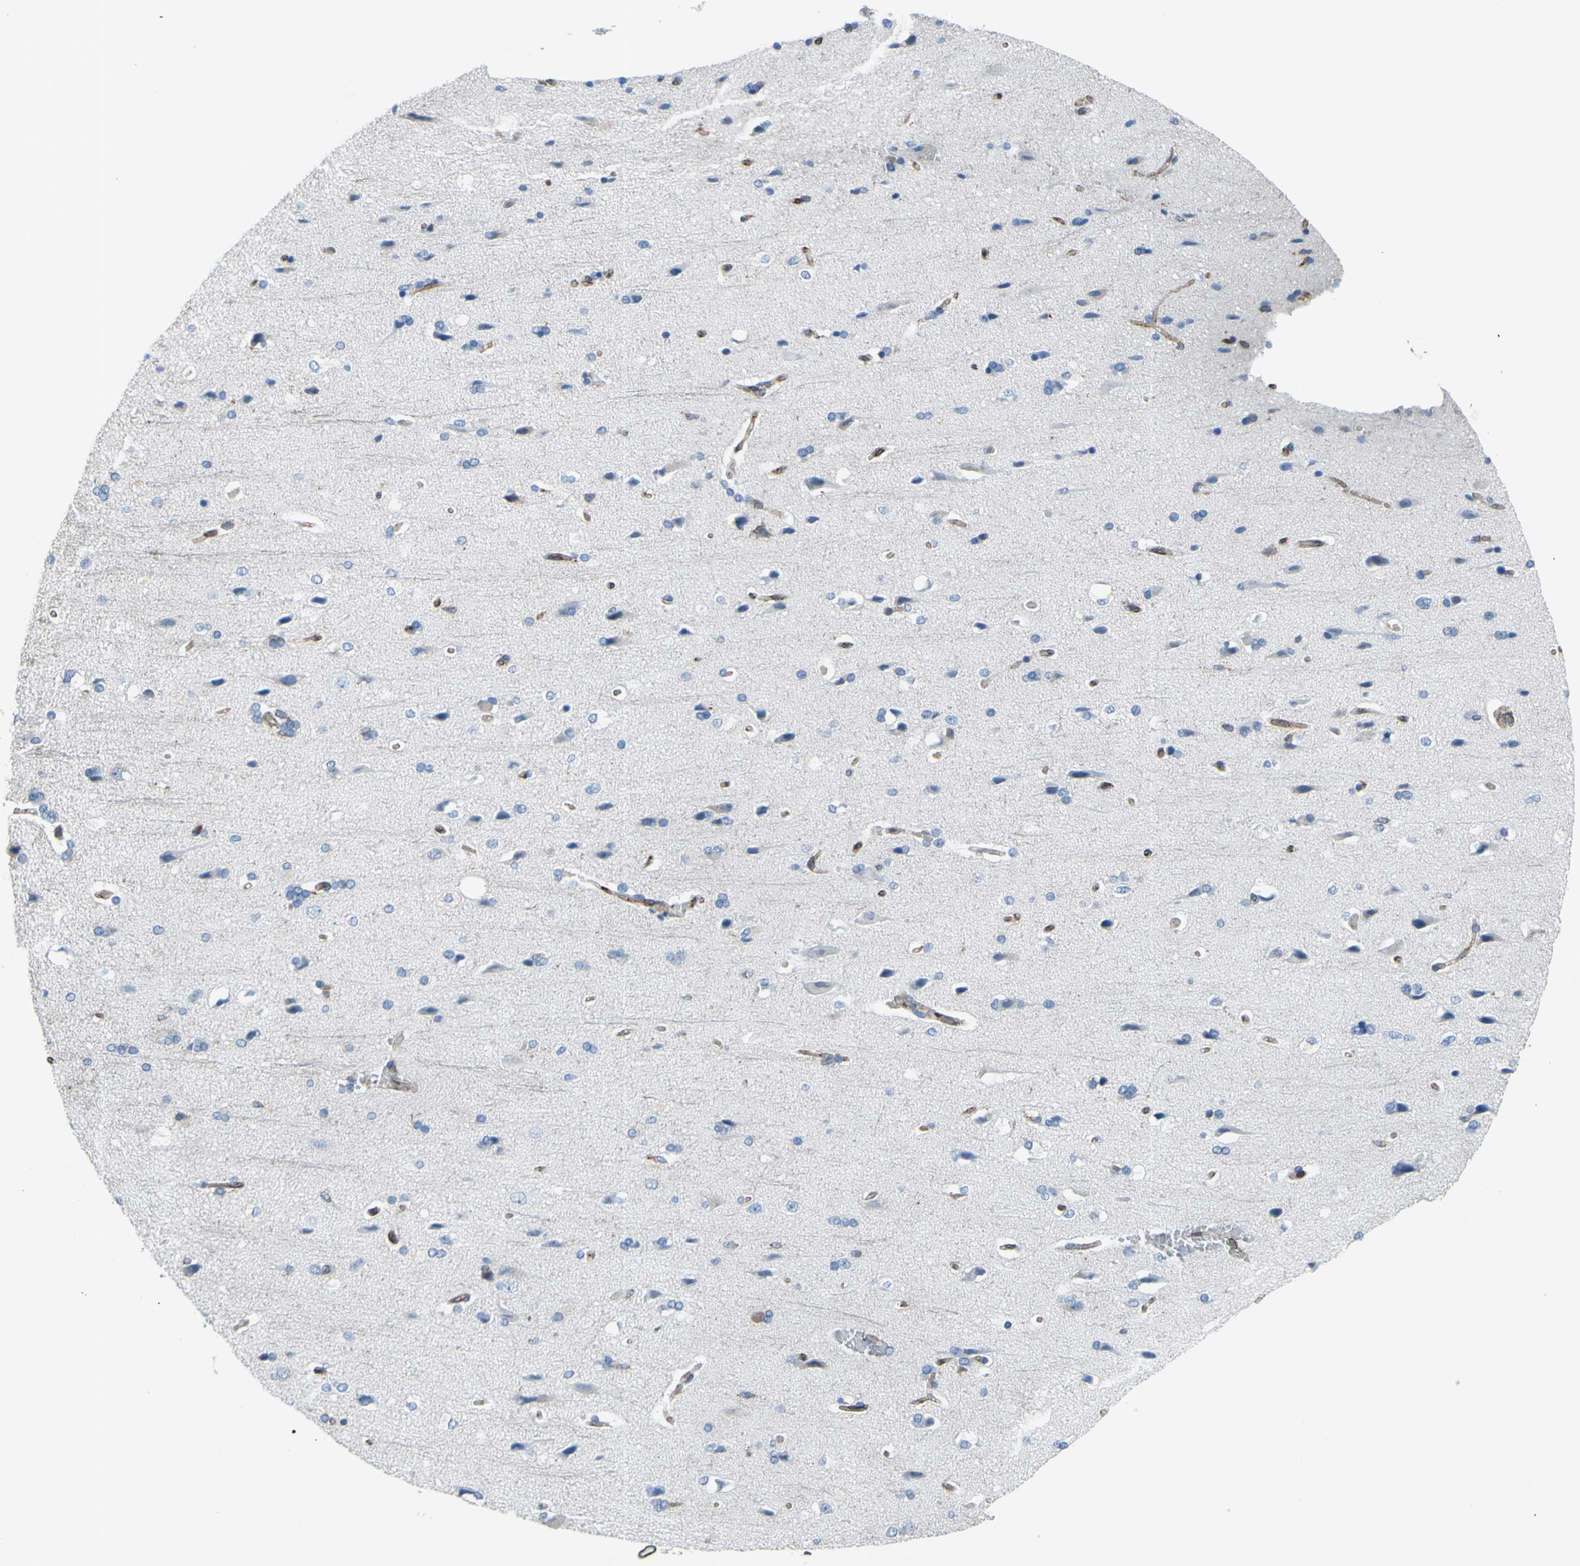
{"staining": {"intensity": "moderate", "quantity": "25%-75%", "location": "cytoplasmic/membranous"}, "tissue": "cerebral cortex", "cell_type": "Endothelial cells", "image_type": "normal", "snomed": [{"axis": "morphology", "description": "Normal tissue, NOS"}, {"axis": "topography", "description": "Cerebral cortex"}], "caption": "Moderate cytoplasmic/membranous staining for a protein is appreciated in about 25%-75% of endothelial cells of unremarkable cerebral cortex using immunohistochemistry (IHC).", "gene": "MGST2", "patient": {"sex": "male", "age": 62}}